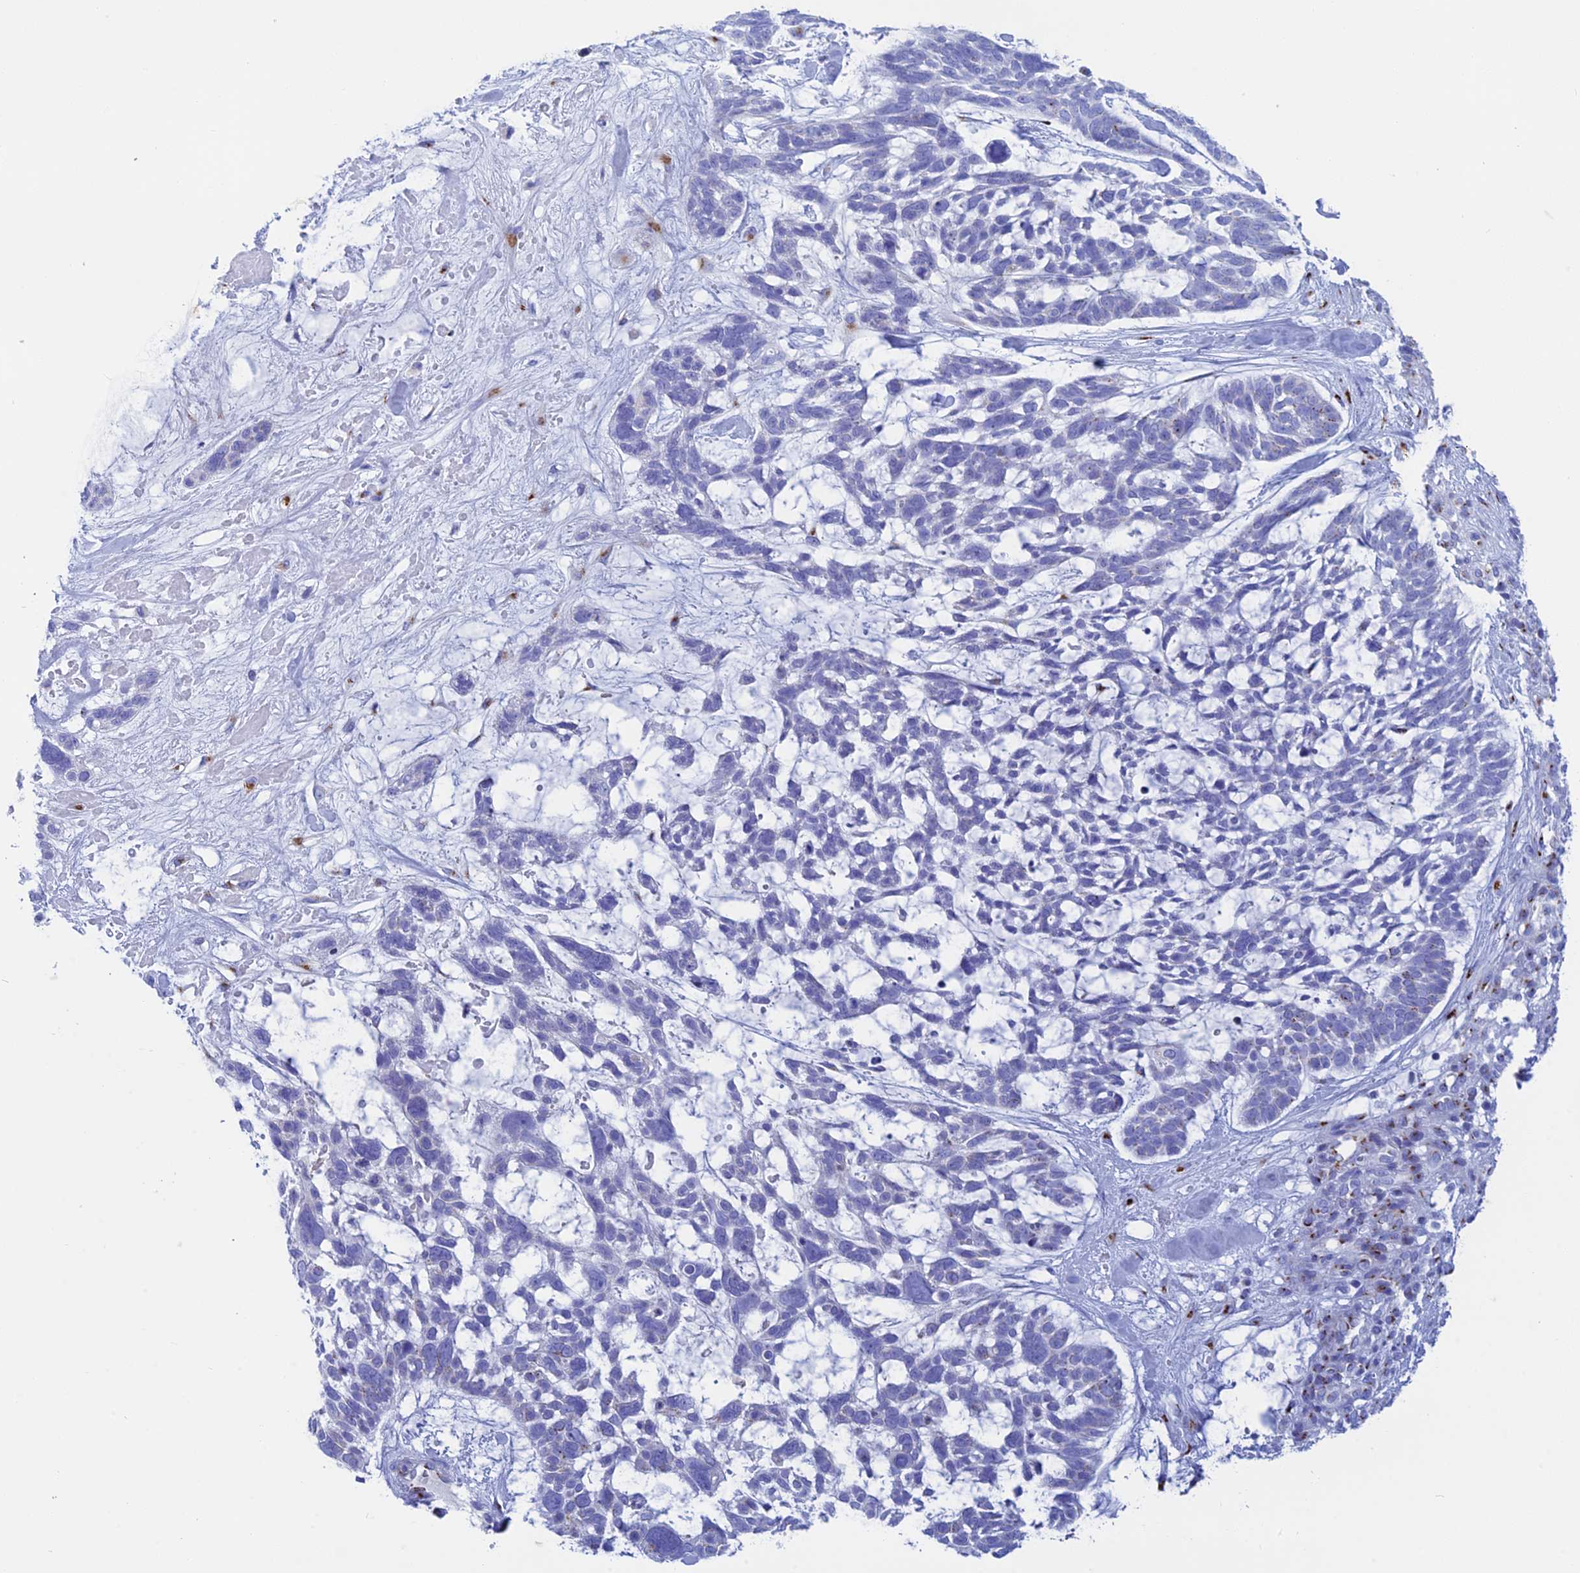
{"staining": {"intensity": "negative", "quantity": "none", "location": "none"}, "tissue": "skin cancer", "cell_type": "Tumor cells", "image_type": "cancer", "snomed": [{"axis": "morphology", "description": "Basal cell carcinoma"}, {"axis": "topography", "description": "Skin"}], "caption": "Immunohistochemistry (IHC) of skin basal cell carcinoma displays no positivity in tumor cells.", "gene": "ERICH4", "patient": {"sex": "male", "age": 88}}